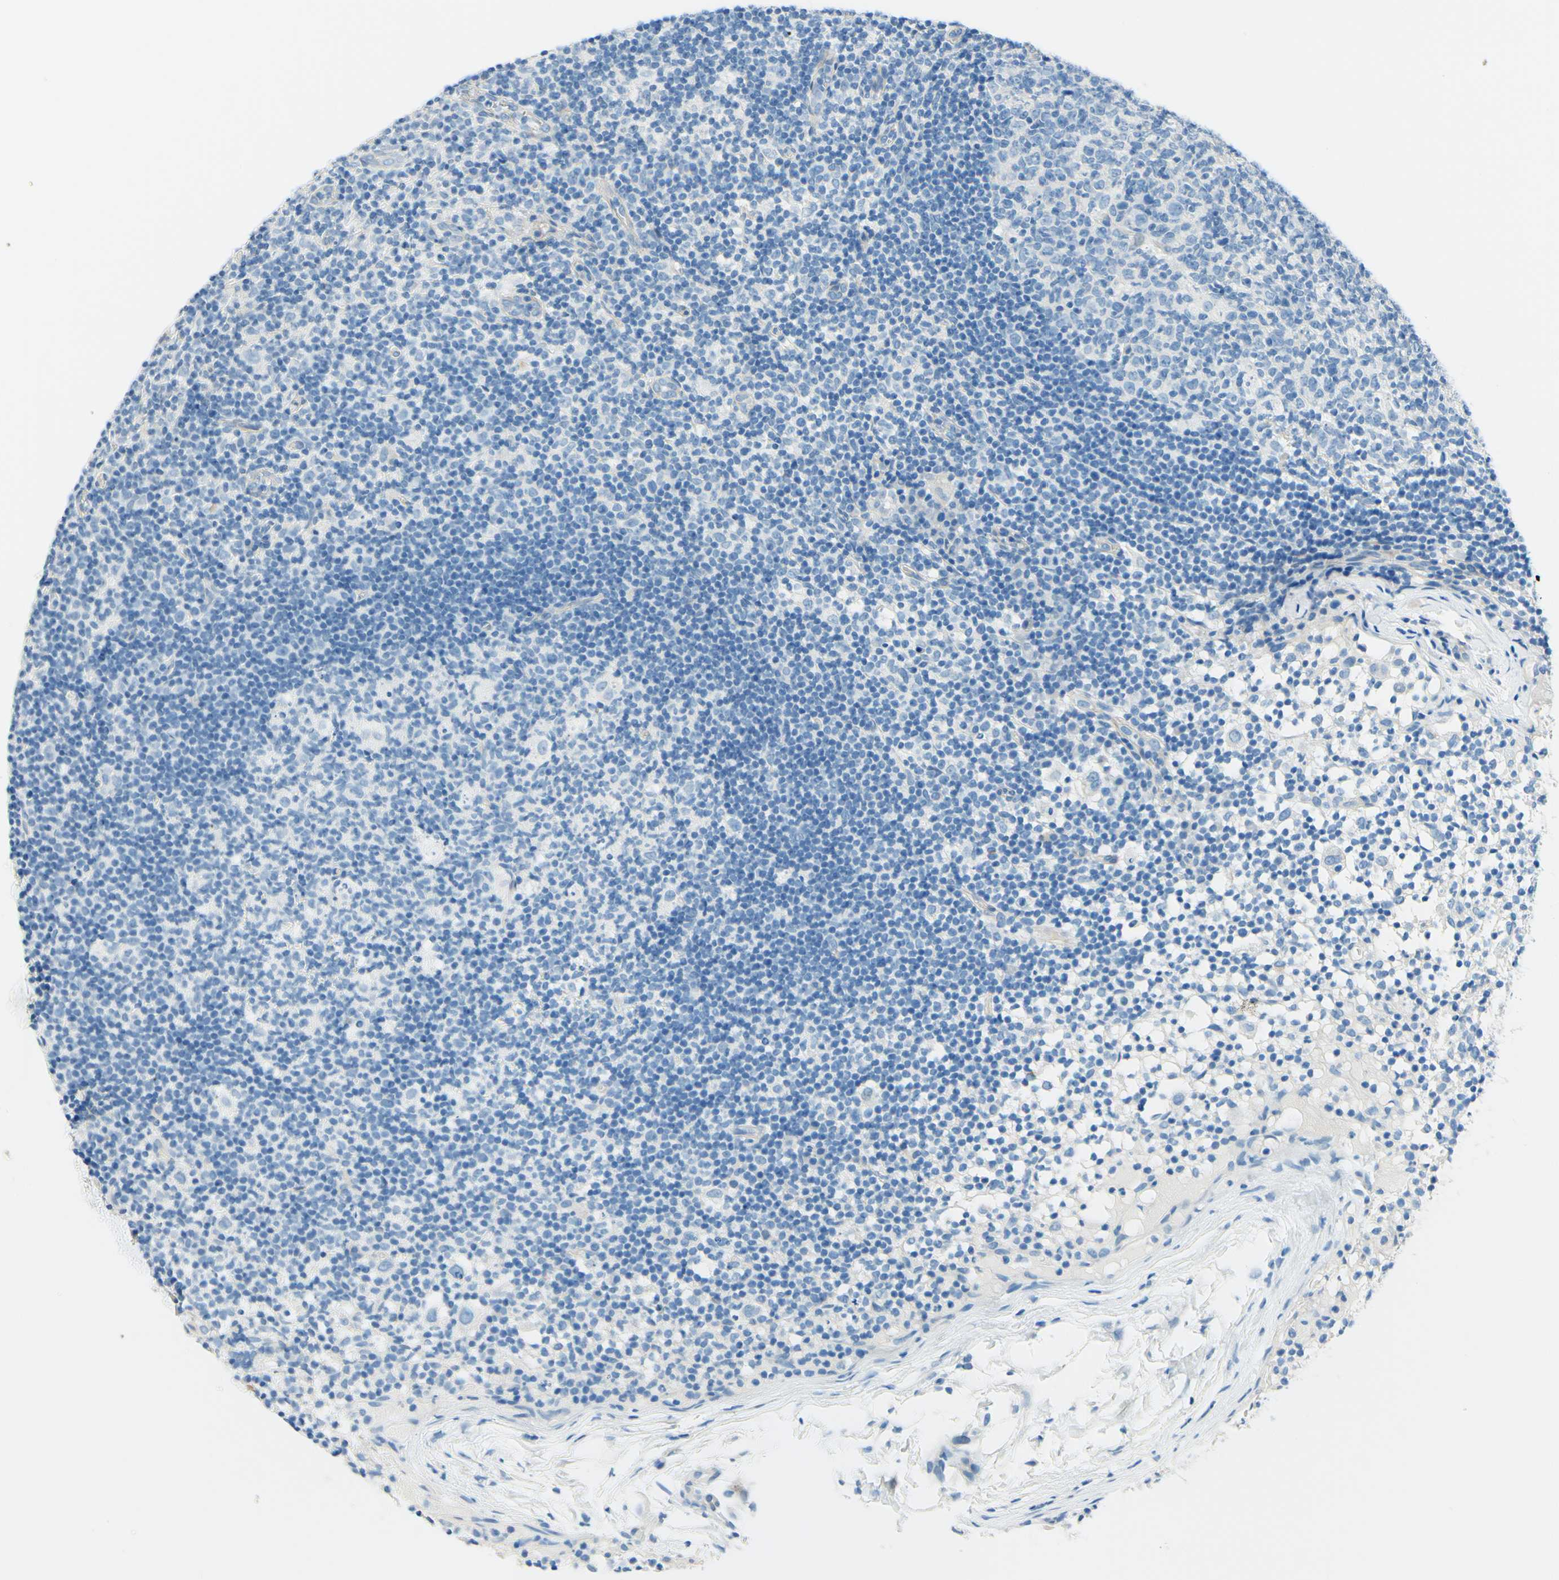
{"staining": {"intensity": "negative", "quantity": "none", "location": "none"}, "tissue": "lymph node", "cell_type": "Germinal center cells", "image_type": "normal", "snomed": [{"axis": "morphology", "description": "Normal tissue, NOS"}, {"axis": "morphology", "description": "Inflammation, NOS"}, {"axis": "topography", "description": "Lymph node"}], "caption": "This histopathology image is of unremarkable lymph node stained with immunohistochemistry to label a protein in brown with the nuclei are counter-stained blue. There is no staining in germinal center cells.", "gene": "PASD1", "patient": {"sex": "male", "age": 55}}